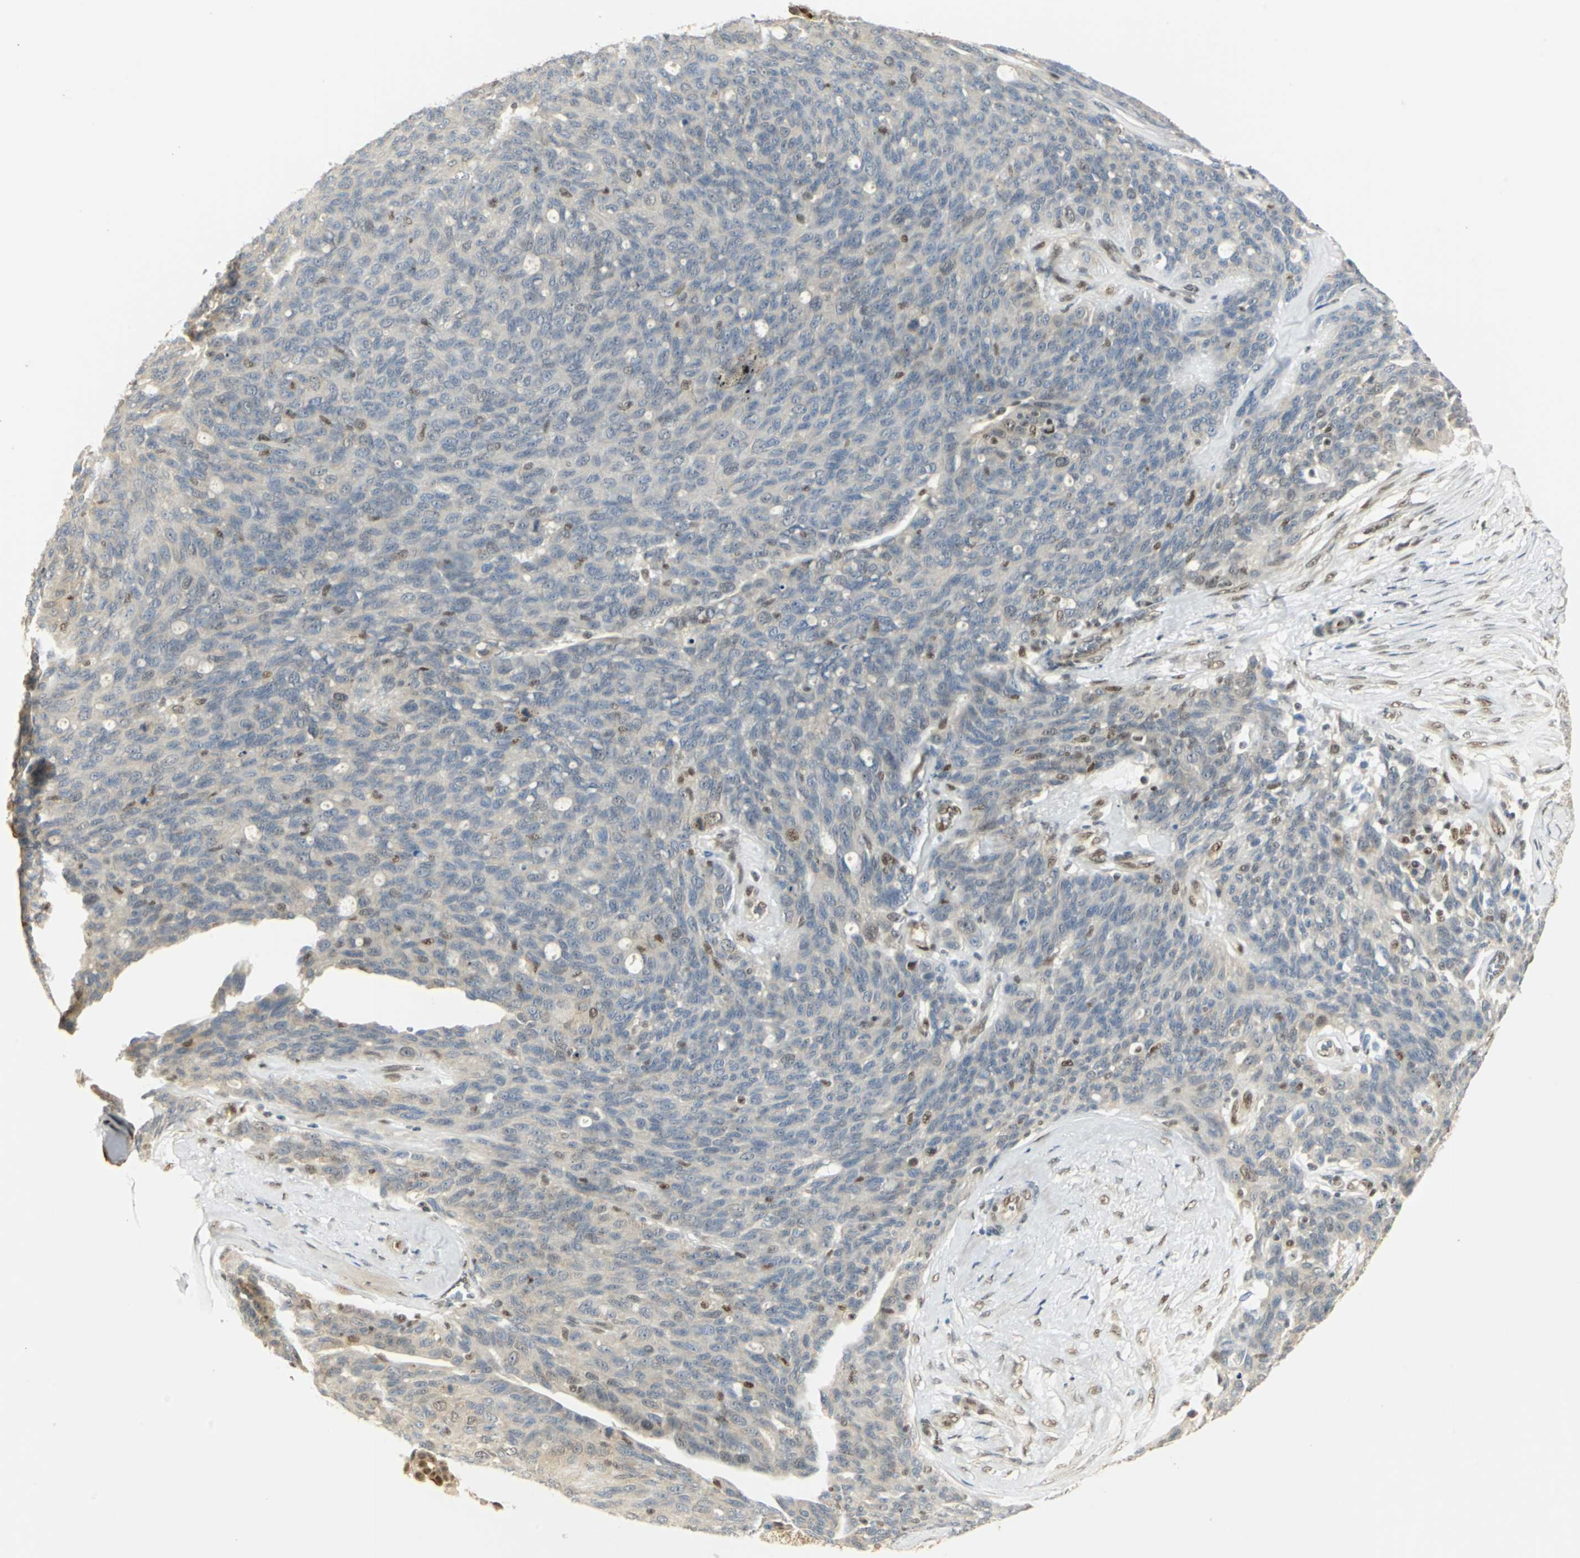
{"staining": {"intensity": "moderate", "quantity": "<25%", "location": "cytoplasmic/membranous,nuclear"}, "tissue": "ovarian cancer", "cell_type": "Tumor cells", "image_type": "cancer", "snomed": [{"axis": "morphology", "description": "Carcinoma, endometroid"}, {"axis": "topography", "description": "Ovary"}], "caption": "Immunohistochemical staining of ovarian cancer (endometroid carcinoma) demonstrates moderate cytoplasmic/membranous and nuclear protein staining in about <25% of tumor cells.", "gene": "DDX5", "patient": {"sex": "female", "age": 60}}